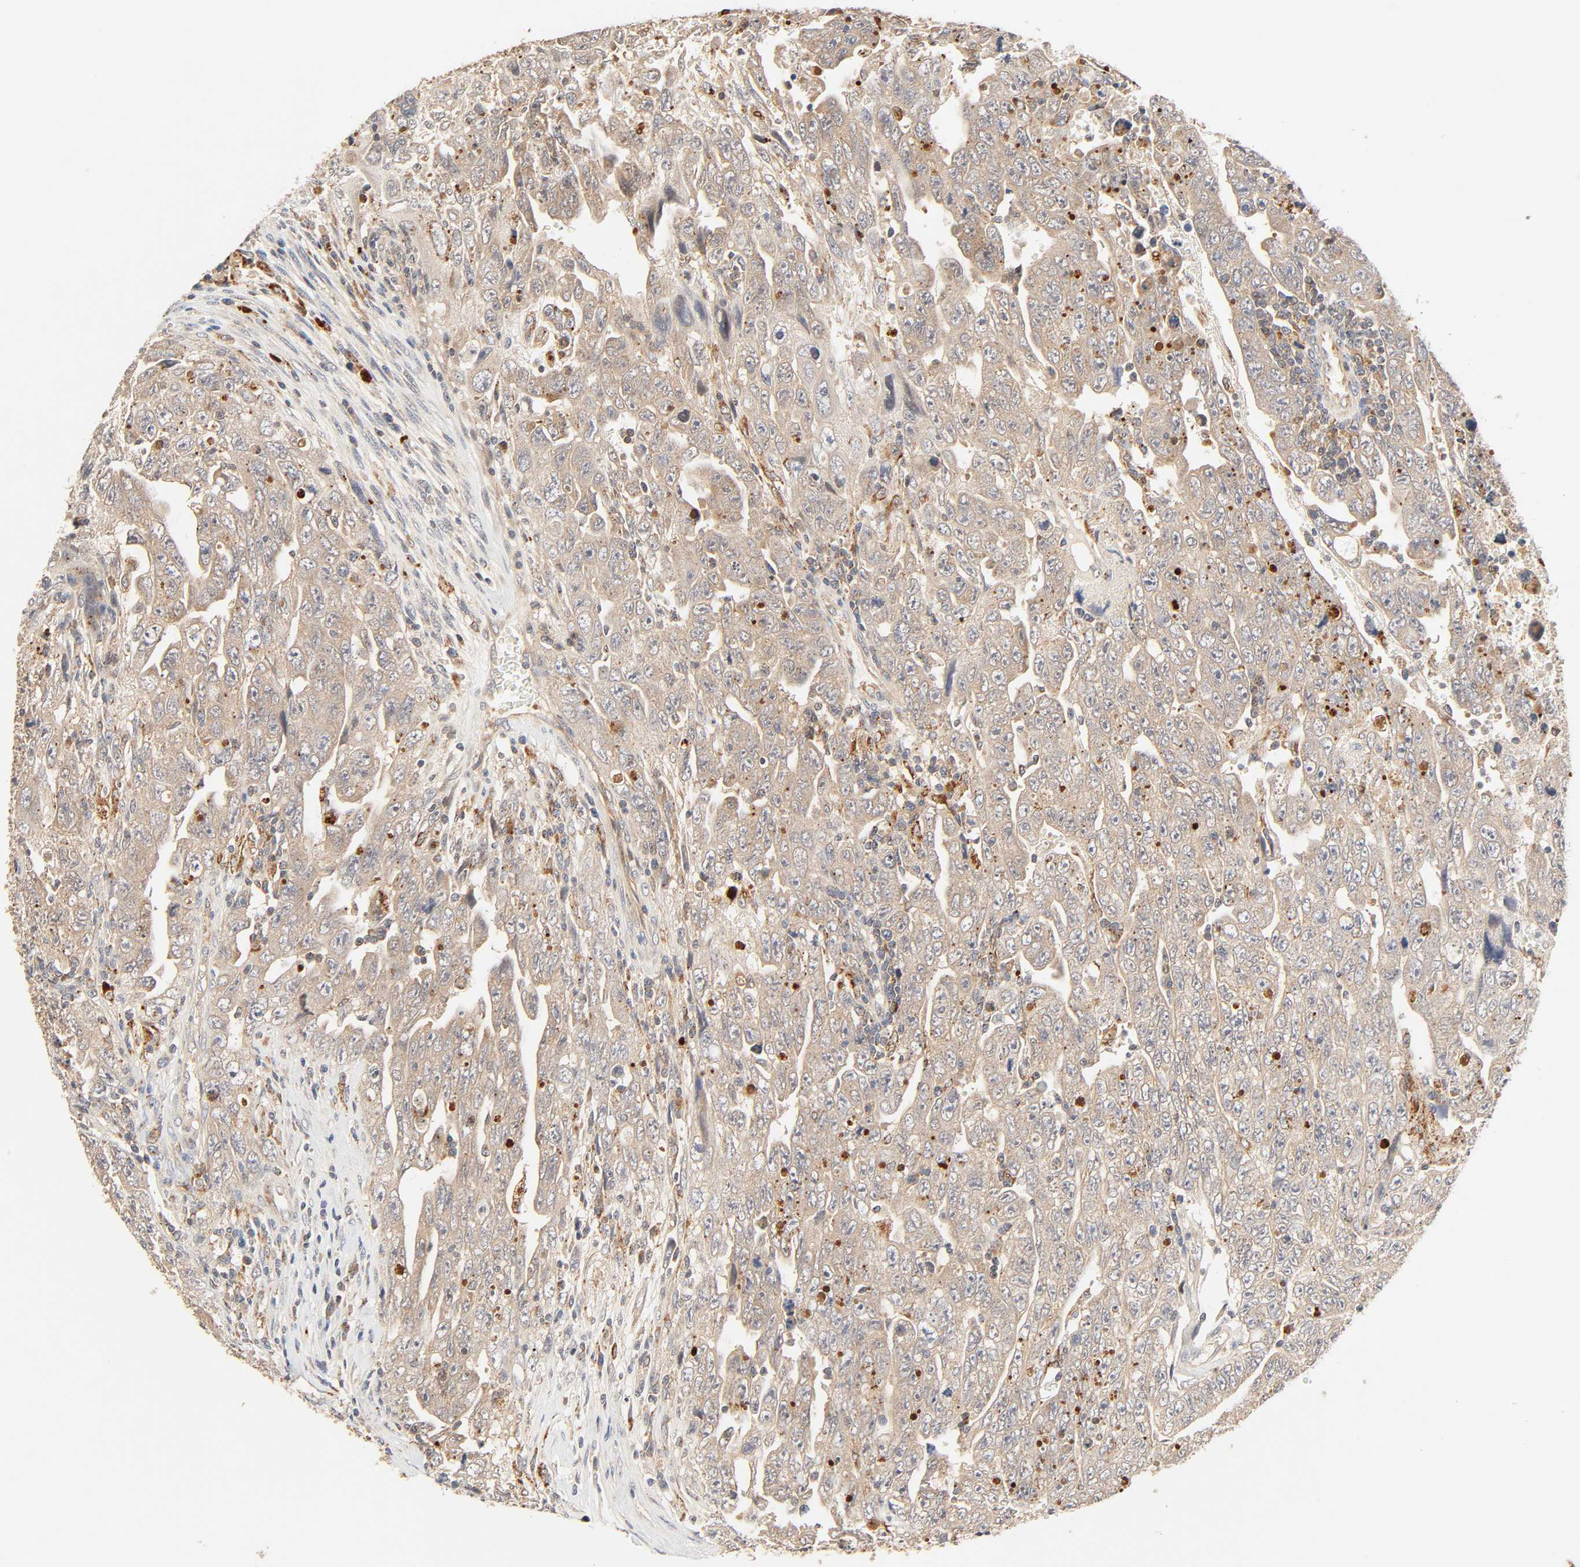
{"staining": {"intensity": "weak", "quantity": ">75%", "location": "cytoplasmic/membranous"}, "tissue": "testis cancer", "cell_type": "Tumor cells", "image_type": "cancer", "snomed": [{"axis": "morphology", "description": "Carcinoma, Embryonal, NOS"}, {"axis": "topography", "description": "Testis"}], "caption": "IHC (DAB) staining of human testis cancer shows weak cytoplasmic/membranous protein positivity in about >75% of tumor cells.", "gene": "MAPK6", "patient": {"sex": "male", "age": 28}}